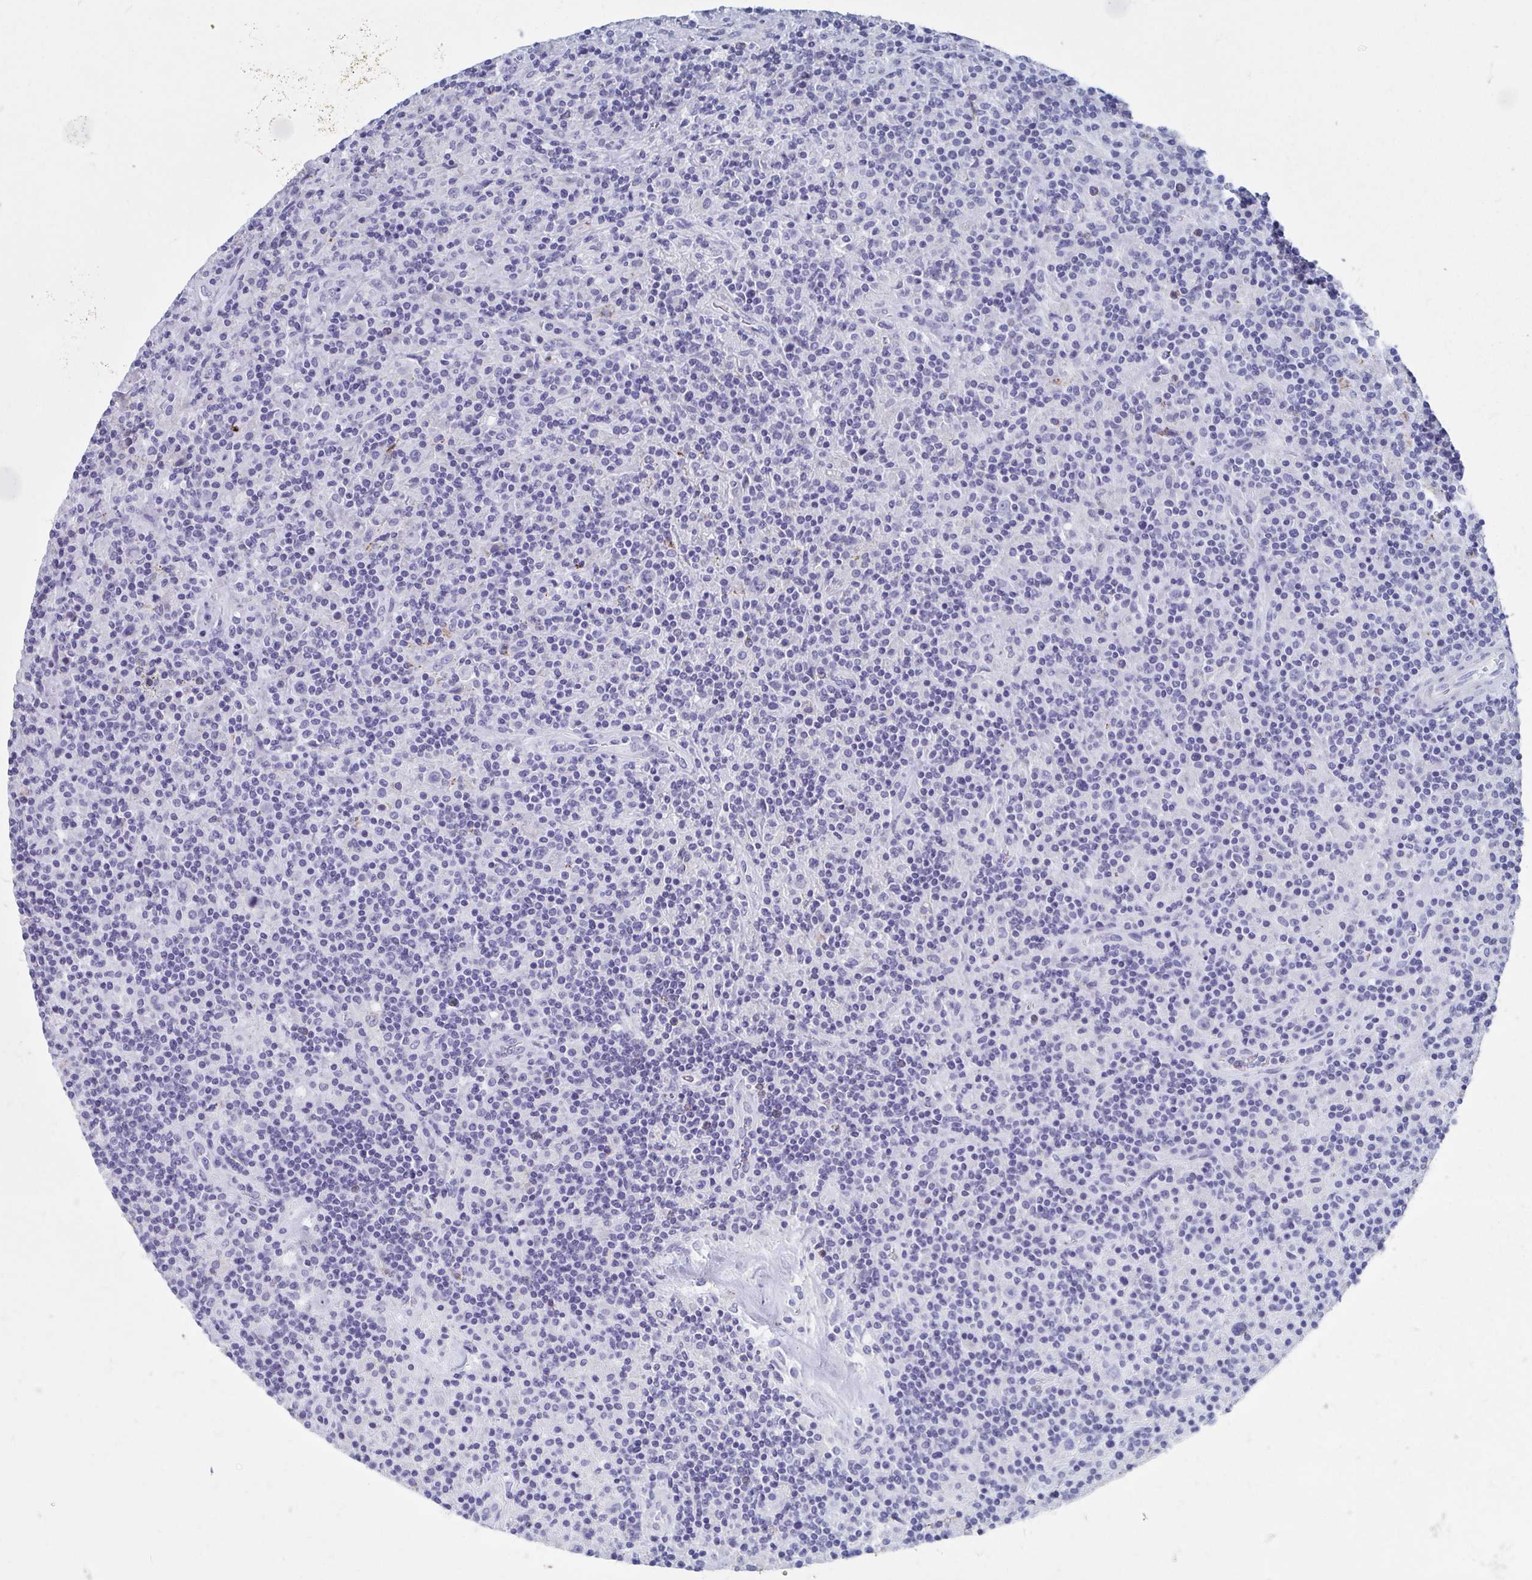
{"staining": {"intensity": "negative", "quantity": "none", "location": "none"}, "tissue": "lymphoma", "cell_type": "Tumor cells", "image_type": "cancer", "snomed": [{"axis": "morphology", "description": "Hodgkin's disease, NOS"}, {"axis": "topography", "description": "Lymph node"}], "caption": "Immunohistochemical staining of human lymphoma demonstrates no significant positivity in tumor cells.", "gene": "SHCBP1L", "patient": {"sex": "male", "age": 70}}